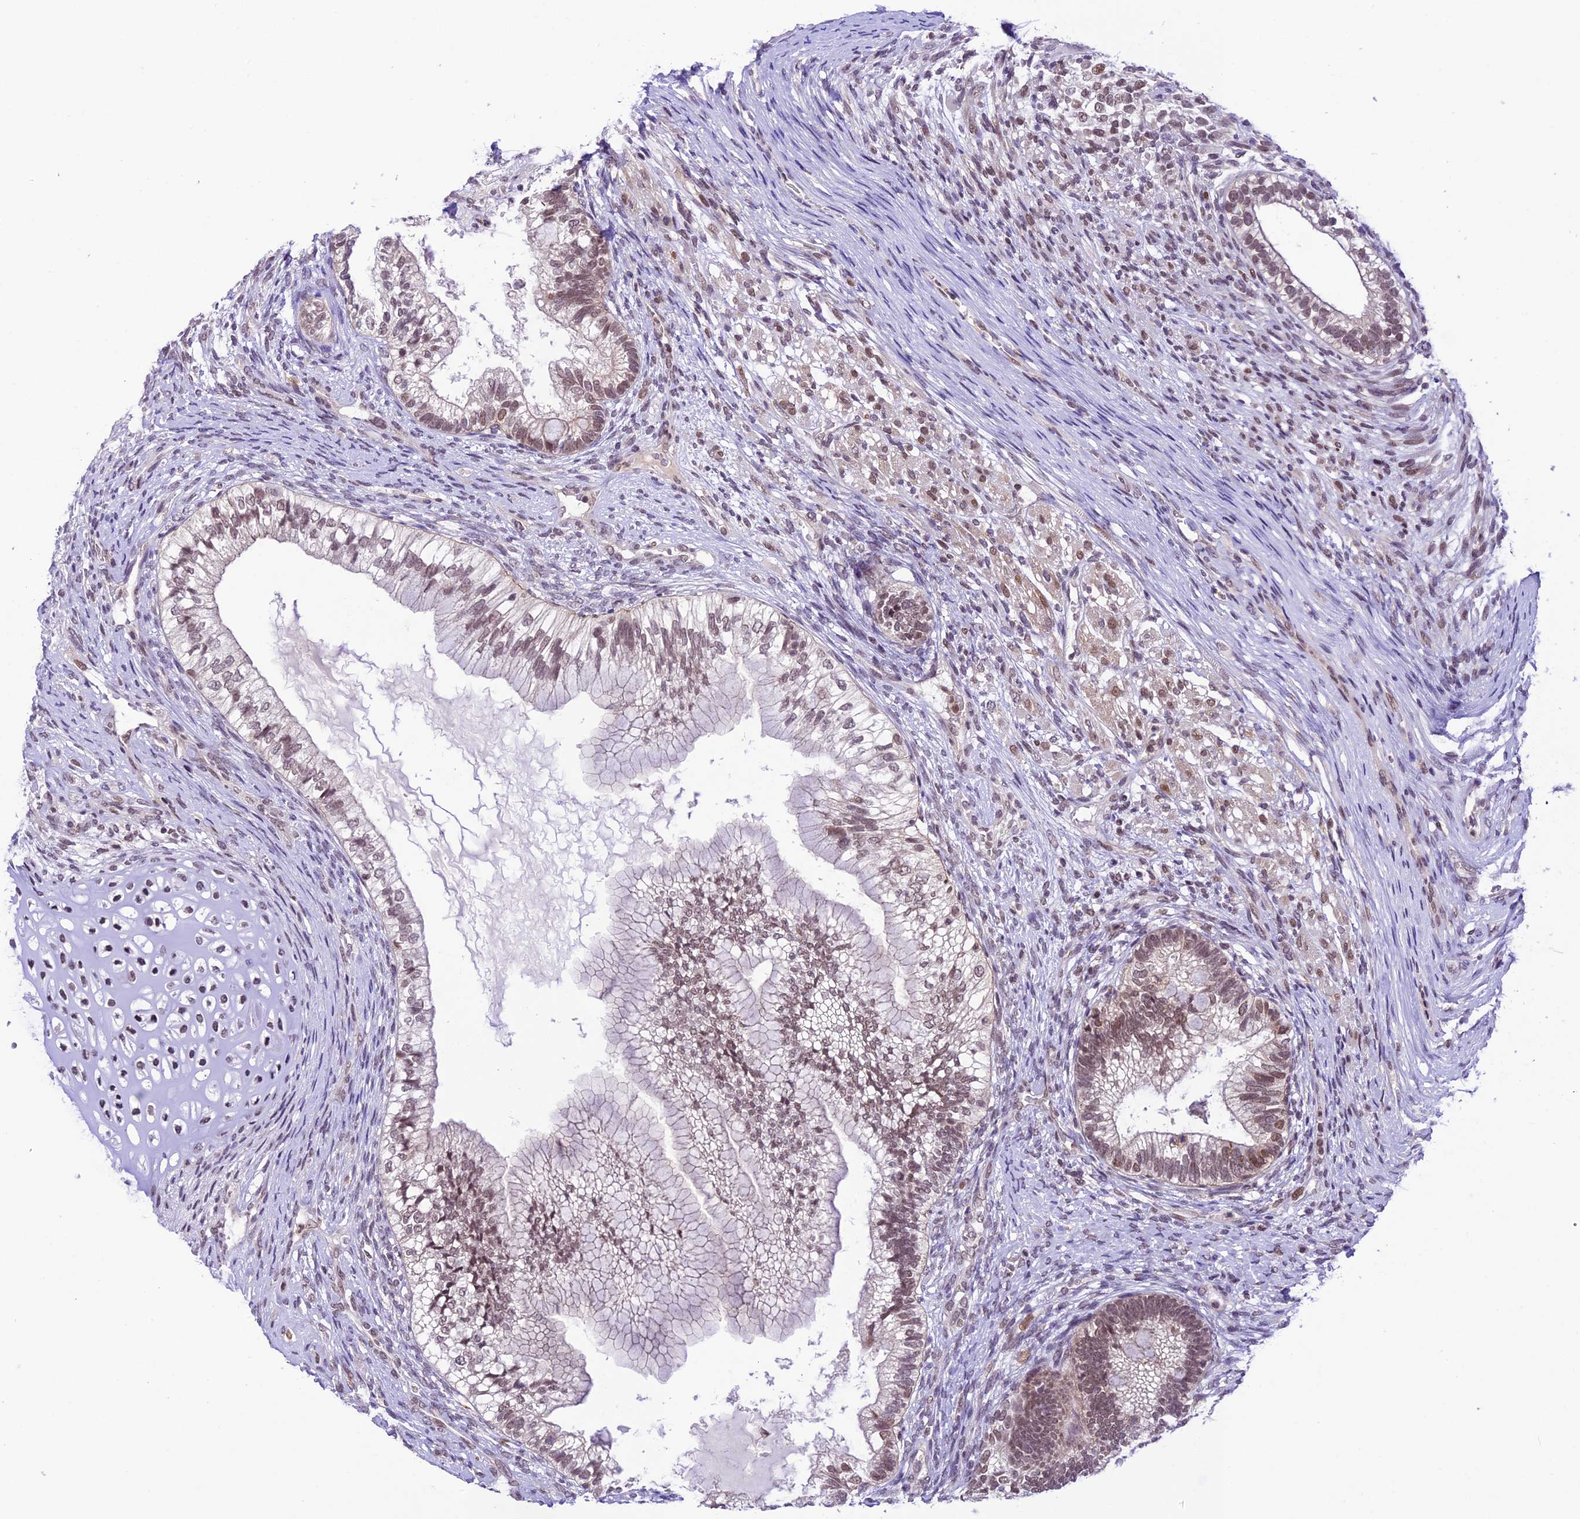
{"staining": {"intensity": "moderate", "quantity": ">75%", "location": "nuclear"}, "tissue": "testis cancer", "cell_type": "Tumor cells", "image_type": "cancer", "snomed": [{"axis": "morphology", "description": "Seminoma, NOS"}, {"axis": "morphology", "description": "Carcinoma, Embryonal, NOS"}, {"axis": "topography", "description": "Testis"}], "caption": "A photomicrograph showing moderate nuclear positivity in approximately >75% of tumor cells in testis seminoma, as visualized by brown immunohistochemical staining.", "gene": "SHKBP1", "patient": {"sex": "male", "age": 28}}